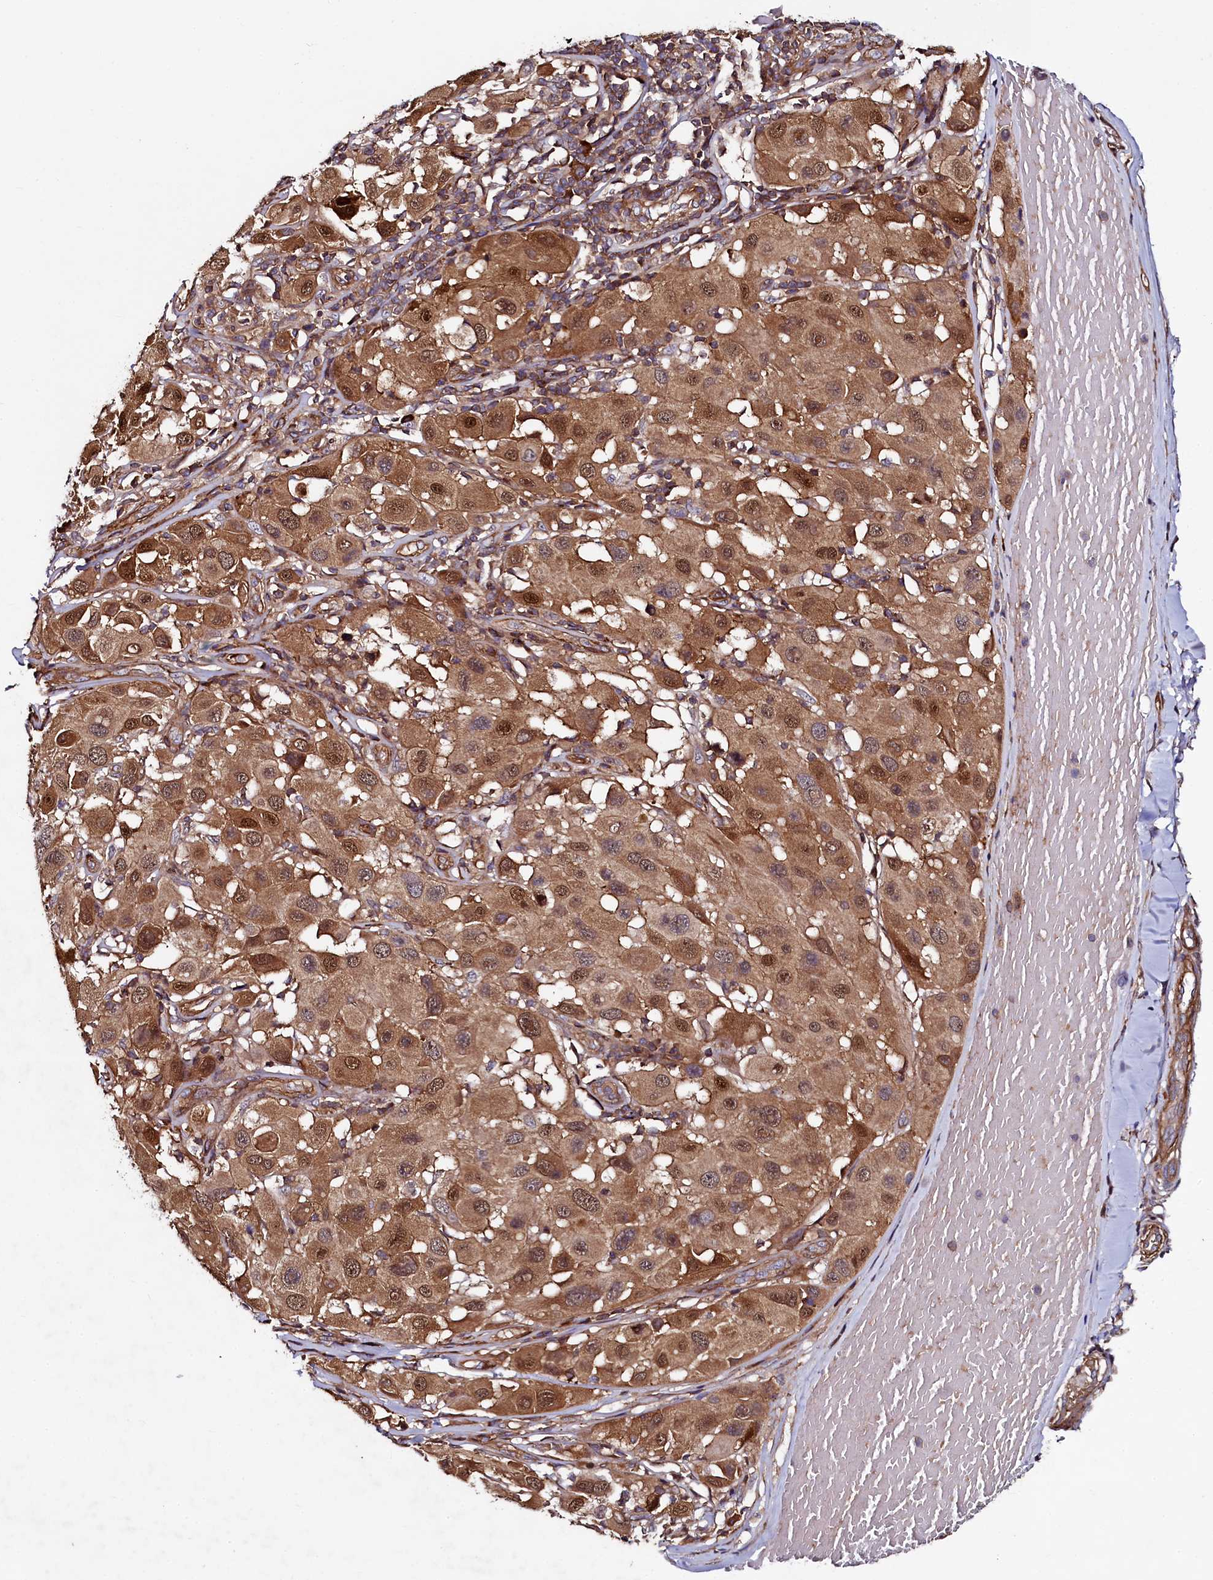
{"staining": {"intensity": "moderate", "quantity": ">75%", "location": "cytoplasmic/membranous,nuclear"}, "tissue": "melanoma", "cell_type": "Tumor cells", "image_type": "cancer", "snomed": [{"axis": "morphology", "description": "Malignant melanoma, Metastatic site"}, {"axis": "topography", "description": "Skin"}], "caption": "This is an image of IHC staining of malignant melanoma (metastatic site), which shows moderate staining in the cytoplasmic/membranous and nuclear of tumor cells.", "gene": "USPL1", "patient": {"sex": "male", "age": 41}}